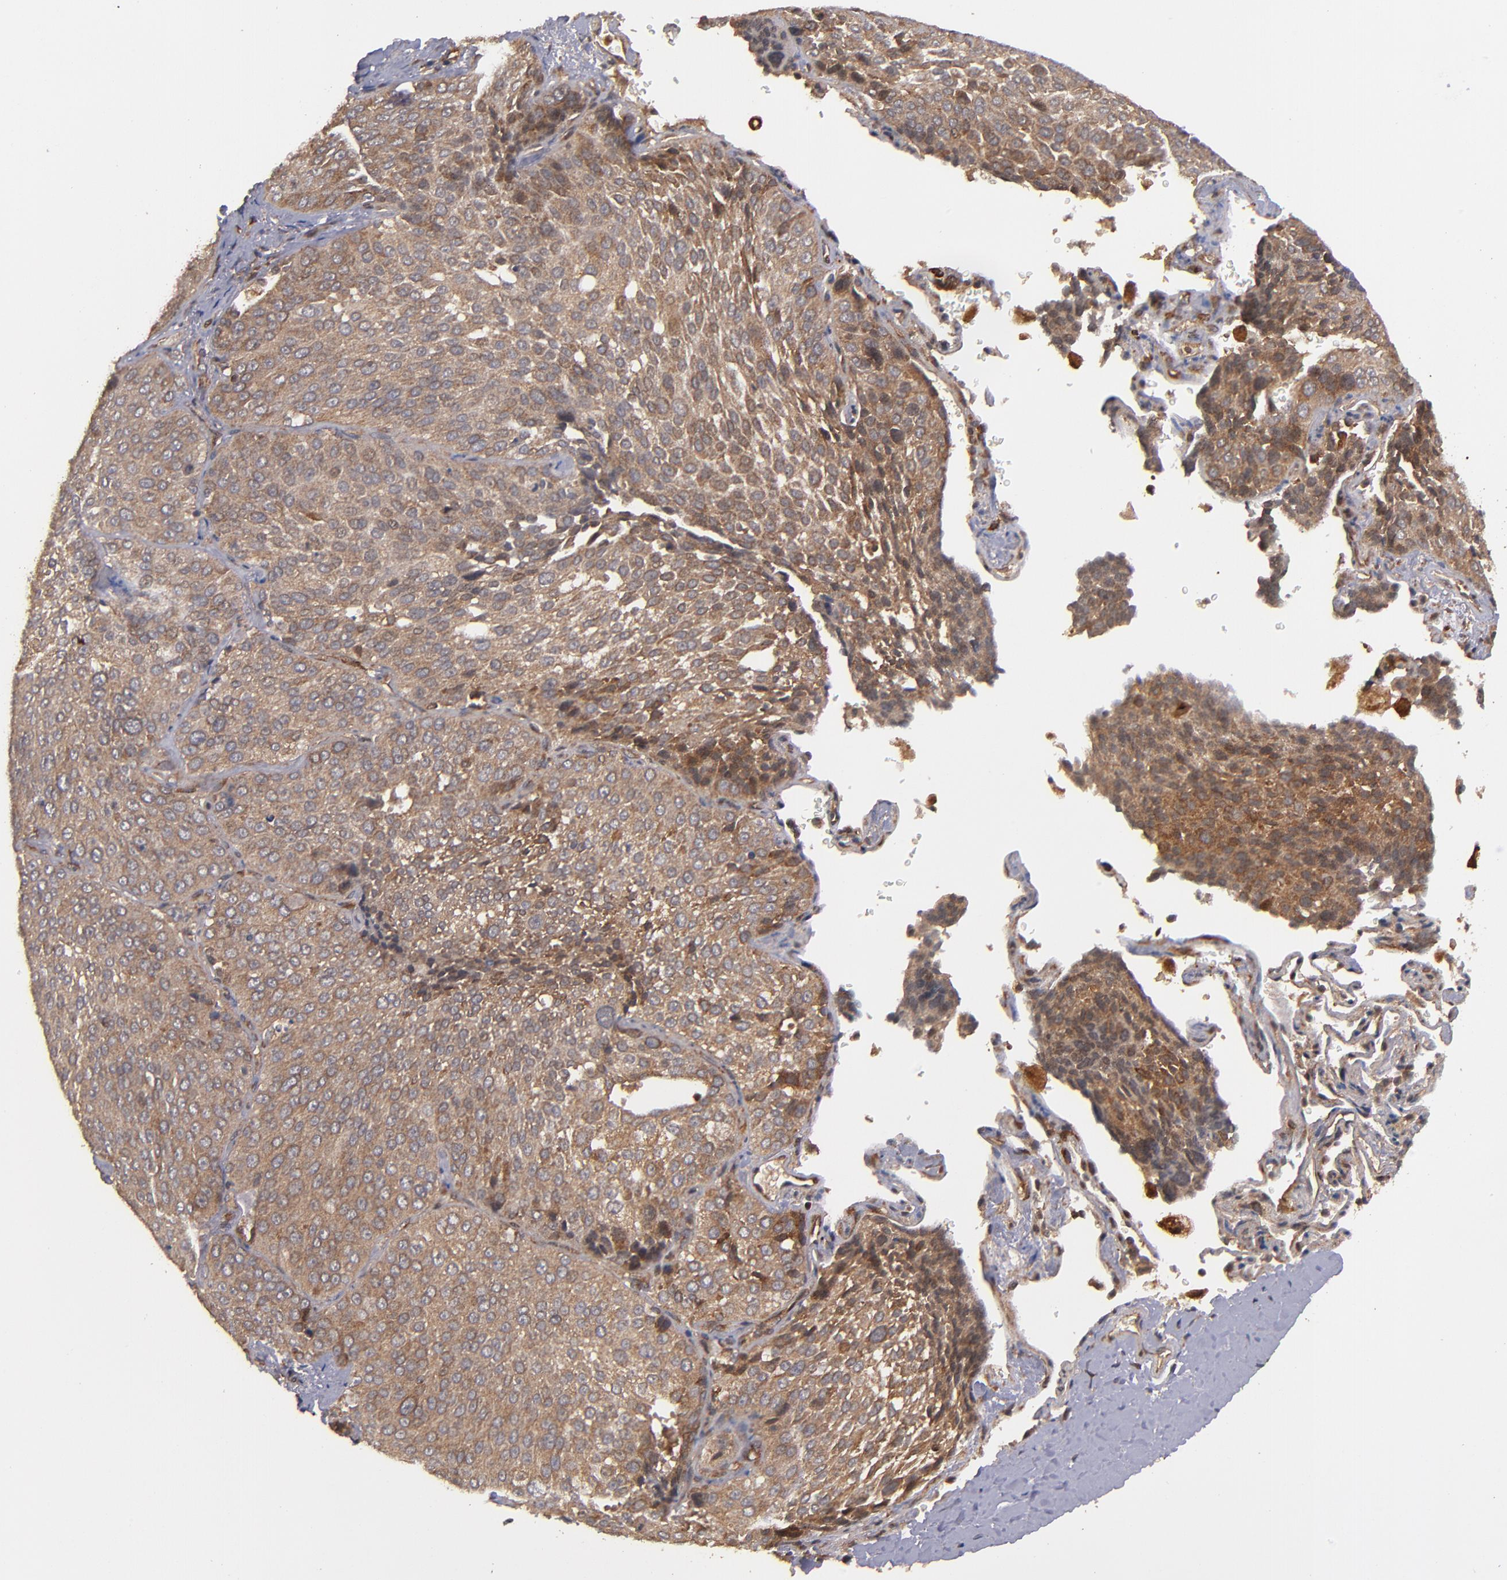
{"staining": {"intensity": "moderate", "quantity": ">75%", "location": "cytoplasmic/membranous"}, "tissue": "lung cancer", "cell_type": "Tumor cells", "image_type": "cancer", "snomed": [{"axis": "morphology", "description": "Squamous cell carcinoma, NOS"}, {"axis": "topography", "description": "Lung"}], "caption": "DAB (3,3'-diaminobenzidine) immunohistochemical staining of human lung squamous cell carcinoma reveals moderate cytoplasmic/membranous protein expression in approximately >75% of tumor cells. (brown staining indicates protein expression, while blue staining denotes nuclei).", "gene": "BDKRB1", "patient": {"sex": "male", "age": 54}}